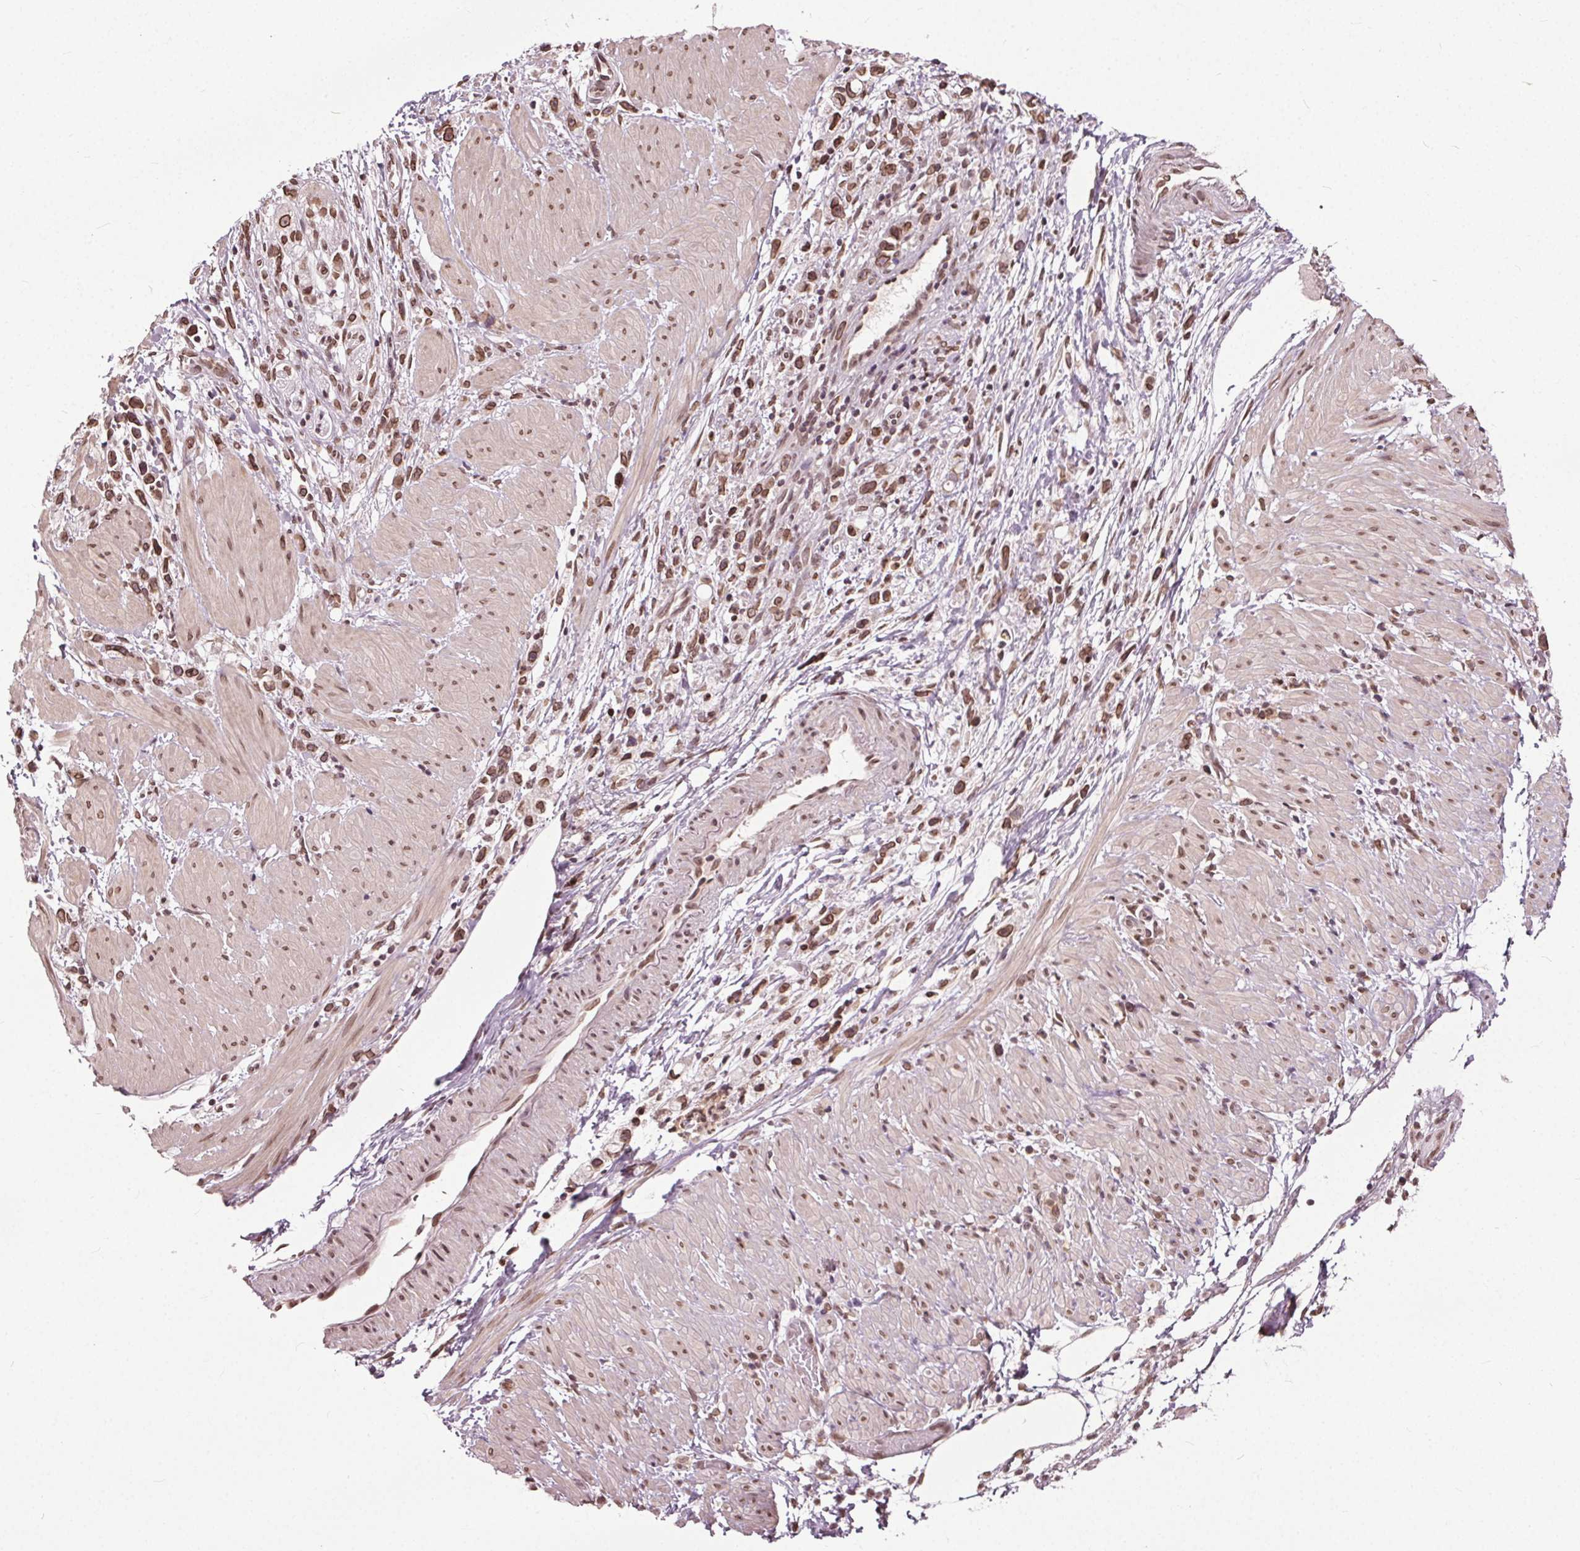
{"staining": {"intensity": "moderate", "quantity": ">75%", "location": "cytoplasmic/membranous,nuclear"}, "tissue": "stomach cancer", "cell_type": "Tumor cells", "image_type": "cancer", "snomed": [{"axis": "morphology", "description": "Adenocarcinoma, NOS"}, {"axis": "topography", "description": "Stomach"}], "caption": "A high-resolution histopathology image shows immunohistochemistry staining of stomach cancer (adenocarcinoma), which reveals moderate cytoplasmic/membranous and nuclear positivity in approximately >75% of tumor cells. (DAB (3,3'-diaminobenzidine) = brown stain, brightfield microscopy at high magnification).", "gene": "TTC39C", "patient": {"sex": "female", "age": 59}}